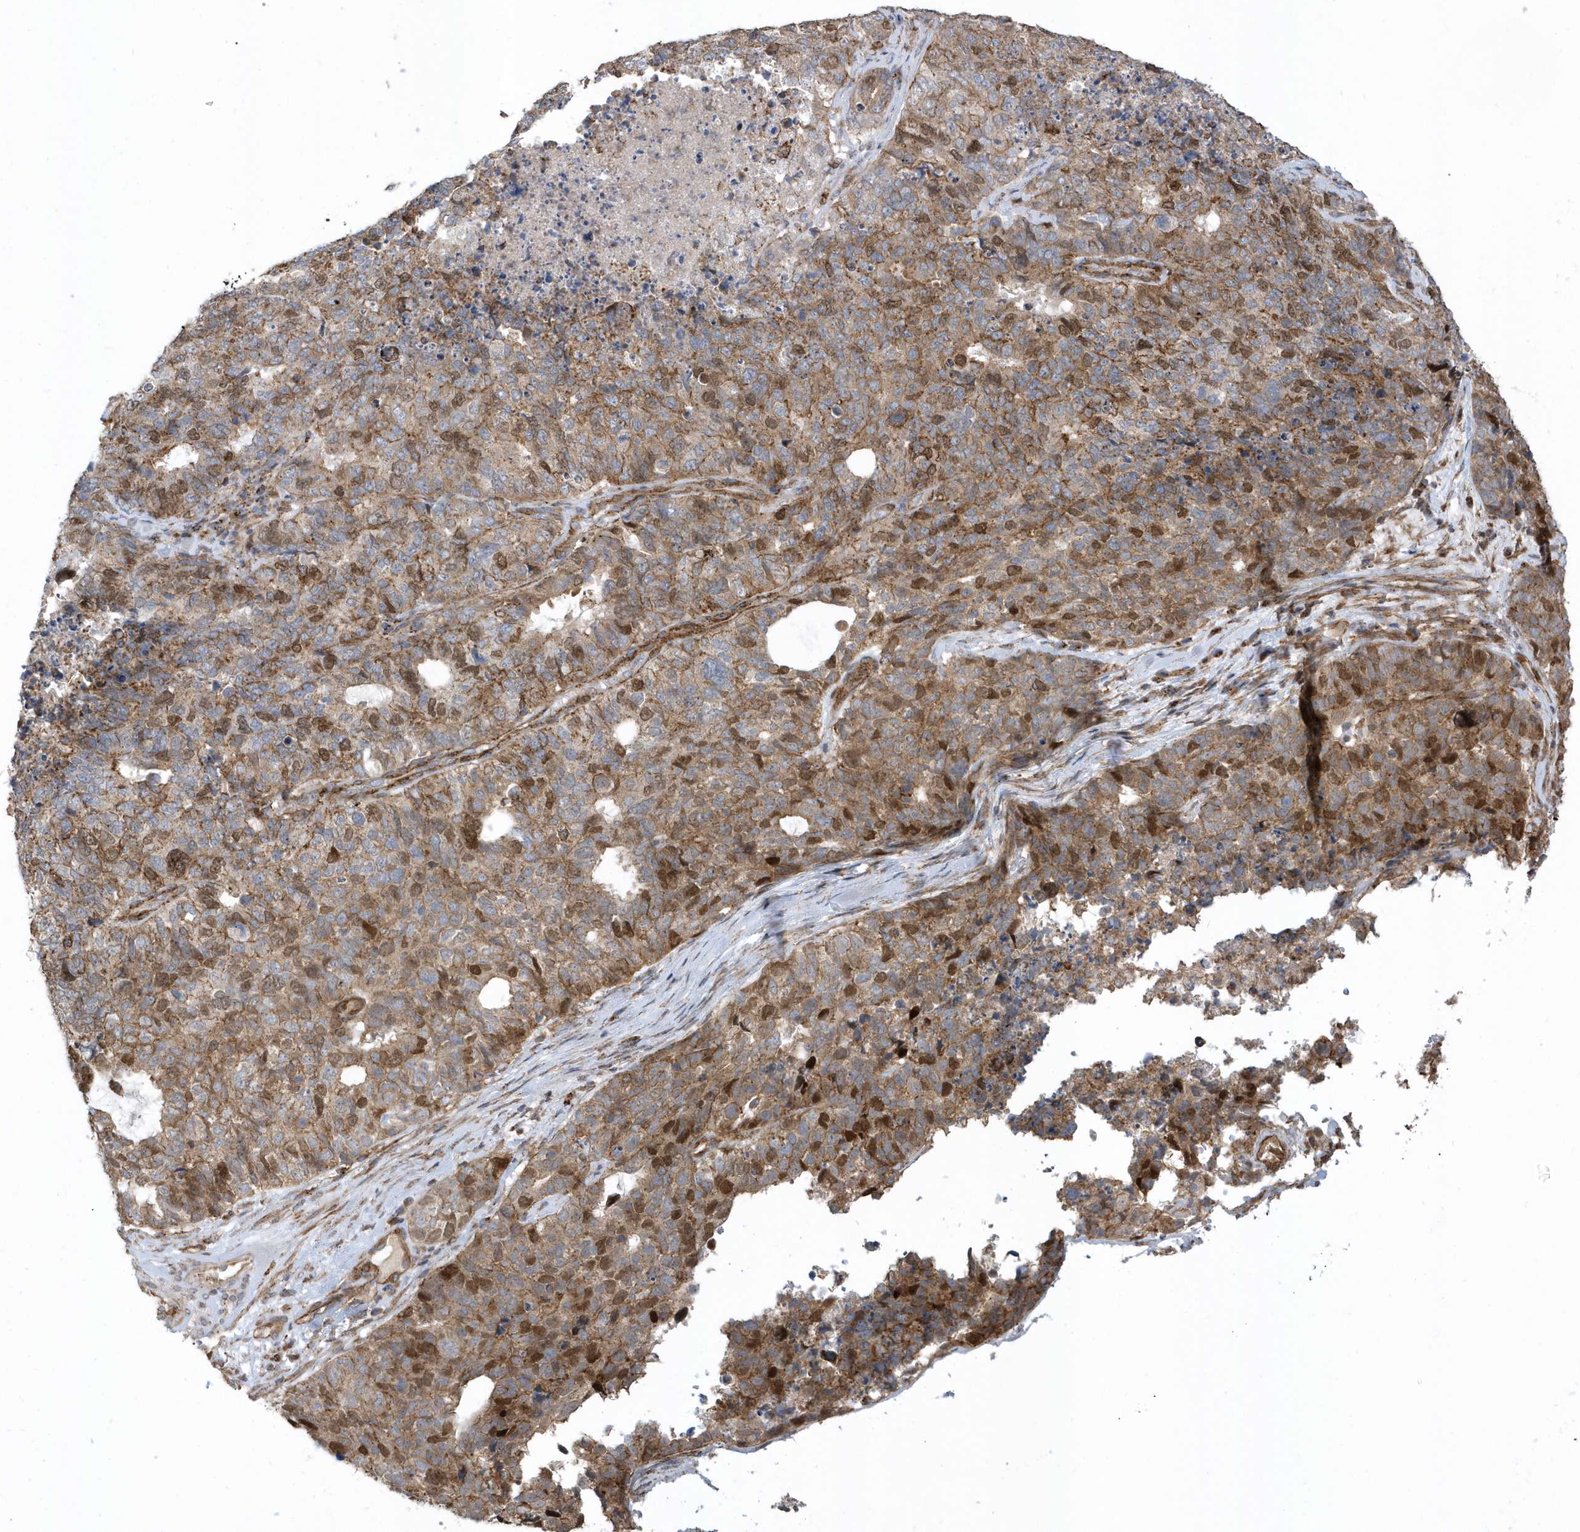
{"staining": {"intensity": "moderate", "quantity": ">75%", "location": "cytoplasmic/membranous,nuclear"}, "tissue": "cervical cancer", "cell_type": "Tumor cells", "image_type": "cancer", "snomed": [{"axis": "morphology", "description": "Squamous cell carcinoma, NOS"}, {"axis": "topography", "description": "Cervix"}], "caption": "Immunohistochemistry (IHC) (DAB (3,3'-diaminobenzidine)) staining of human cervical squamous cell carcinoma exhibits moderate cytoplasmic/membranous and nuclear protein staining in about >75% of tumor cells.", "gene": "HRH4", "patient": {"sex": "female", "age": 63}}